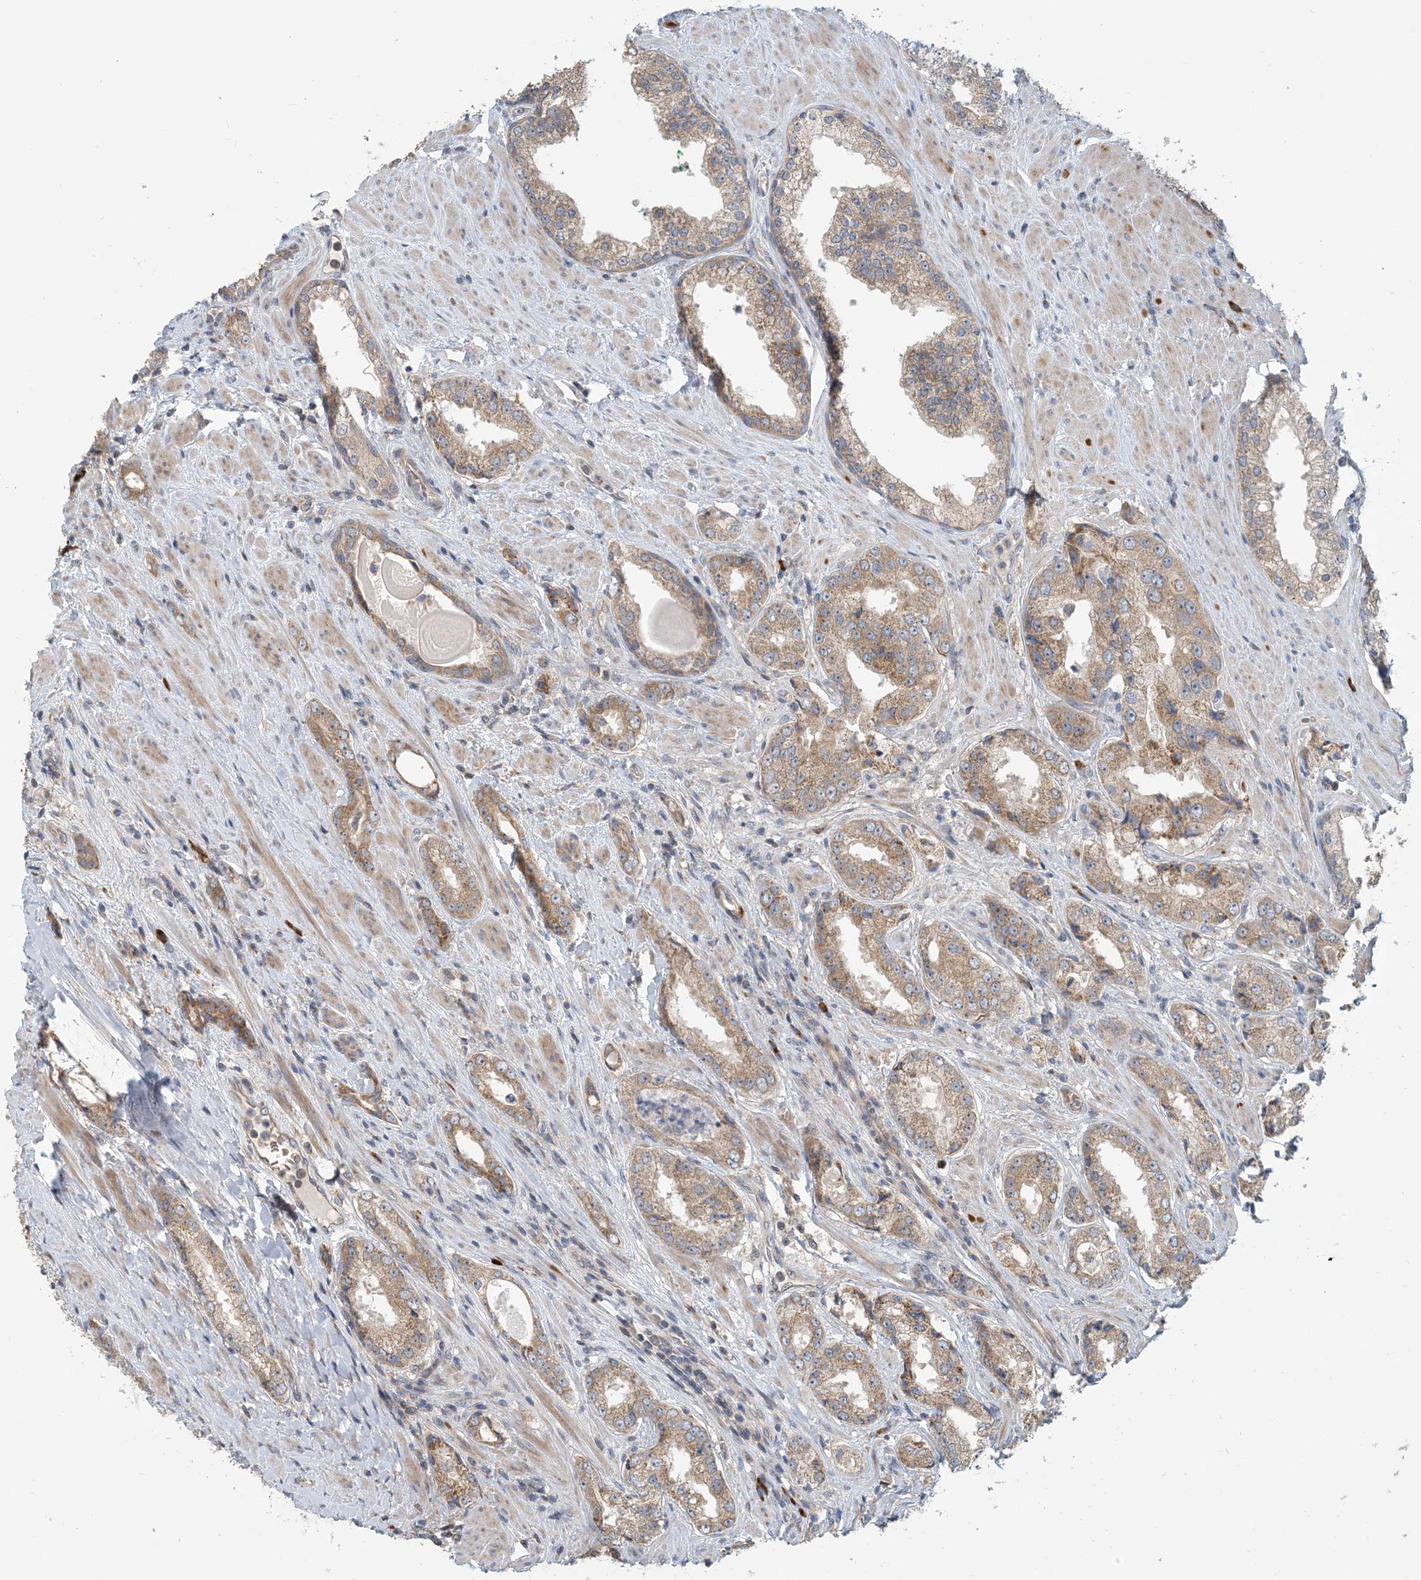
{"staining": {"intensity": "moderate", "quantity": "25%-75%", "location": "cytoplasmic/membranous"}, "tissue": "prostate cancer", "cell_type": "Tumor cells", "image_type": "cancer", "snomed": [{"axis": "morphology", "description": "Adenocarcinoma, Low grade"}, {"axis": "topography", "description": "Prostate"}], "caption": "DAB immunohistochemical staining of prostate low-grade adenocarcinoma displays moderate cytoplasmic/membranous protein expression in approximately 25%-75% of tumor cells. The protein is shown in brown color, while the nuclei are stained blue.", "gene": "PUSL1", "patient": {"sex": "male", "age": 67}}